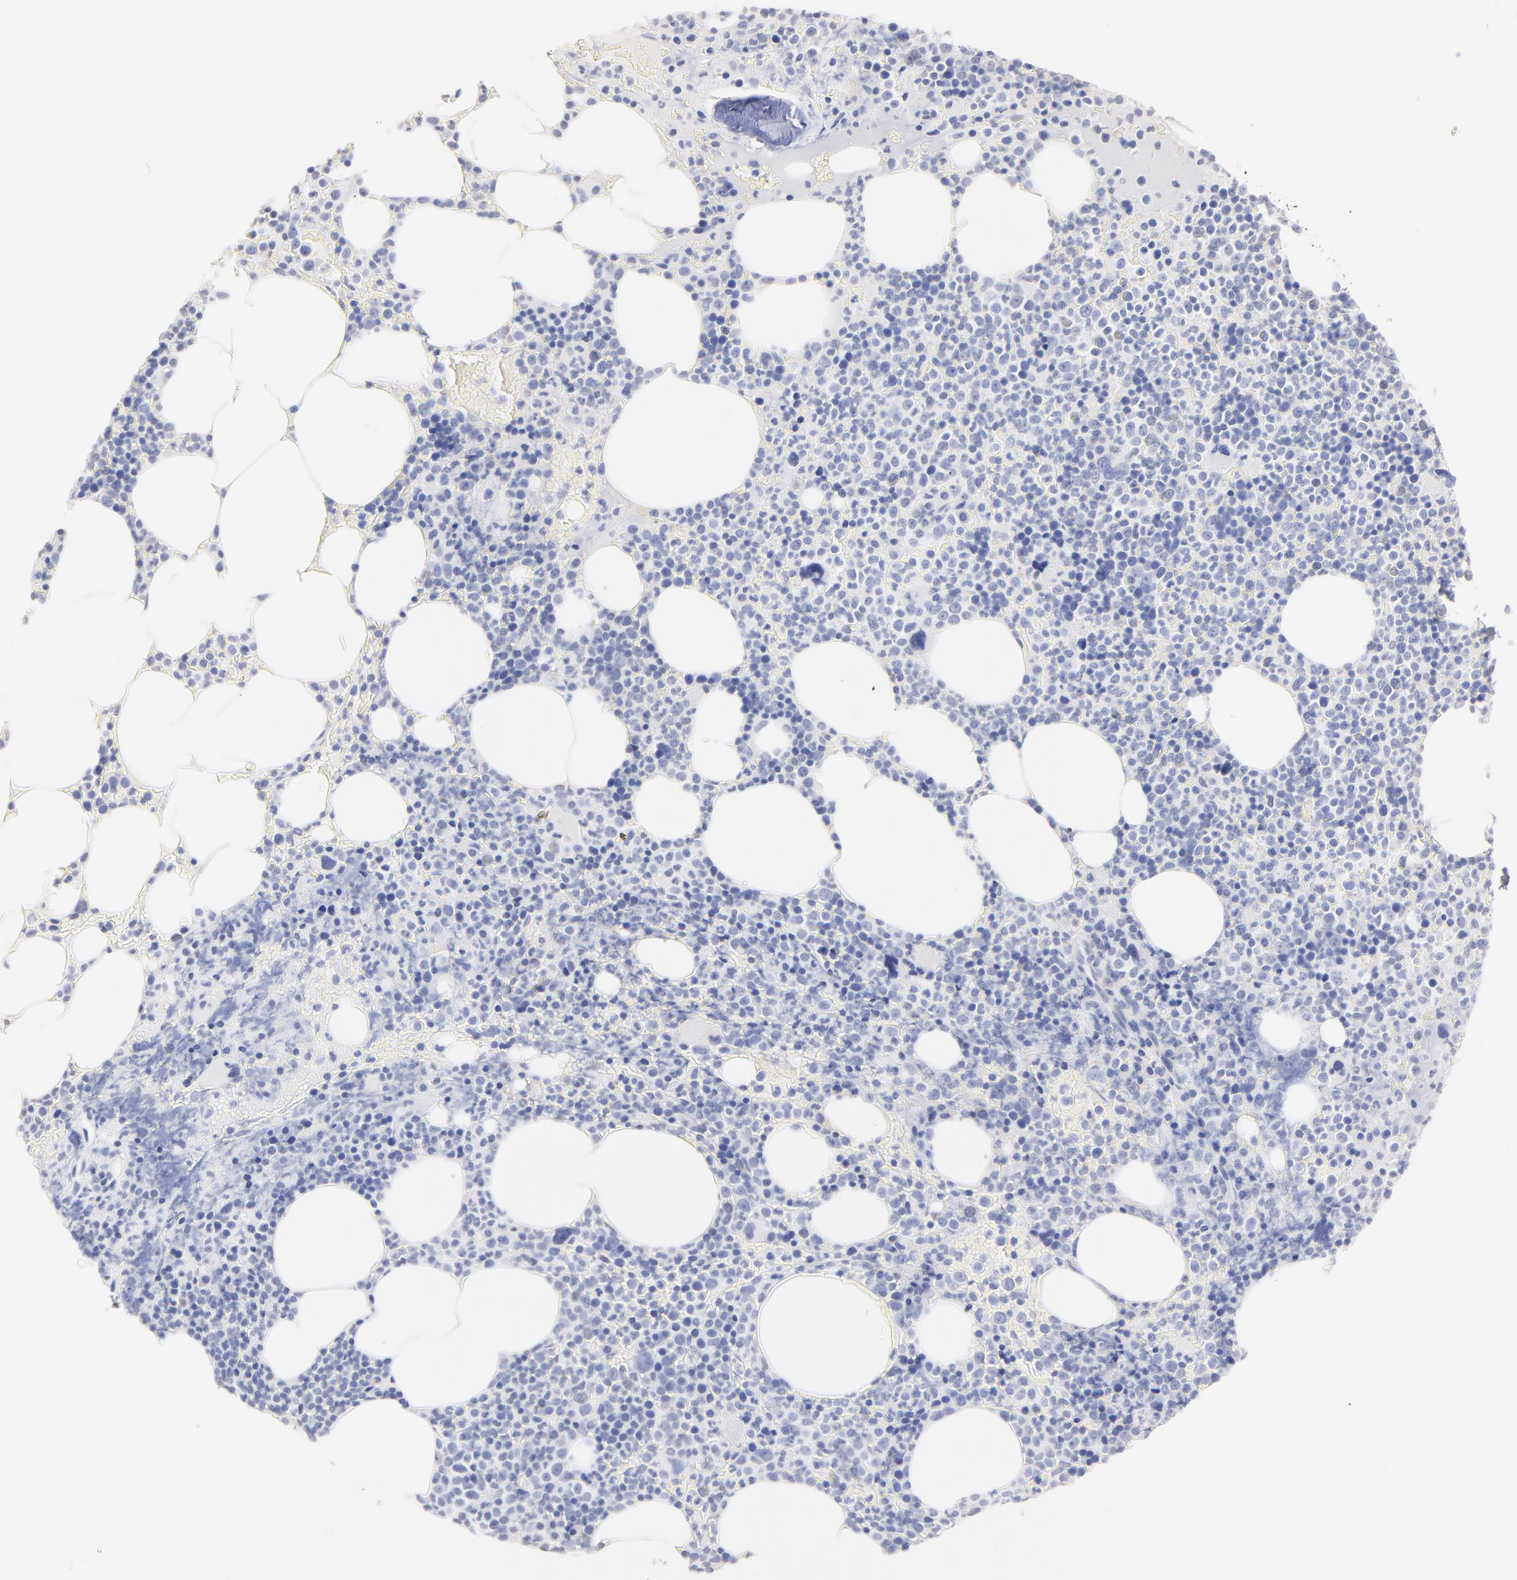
{"staining": {"intensity": "negative", "quantity": "none", "location": "none"}, "tissue": "bone marrow", "cell_type": "Hematopoietic cells", "image_type": "normal", "snomed": [{"axis": "morphology", "description": "Normal tissue, NOS"}, {"axis": "topography", "description": "Bone marrow"}], "caption": "This is a micrograph of immunohistochemistry (IHC) staining of unremarkable bone marrow, which shows no expression in hematopoietic cells. Nuclei are stained in blue.", "gene": "CFAP57", "patient": {"sex": "female", "age": 66}}